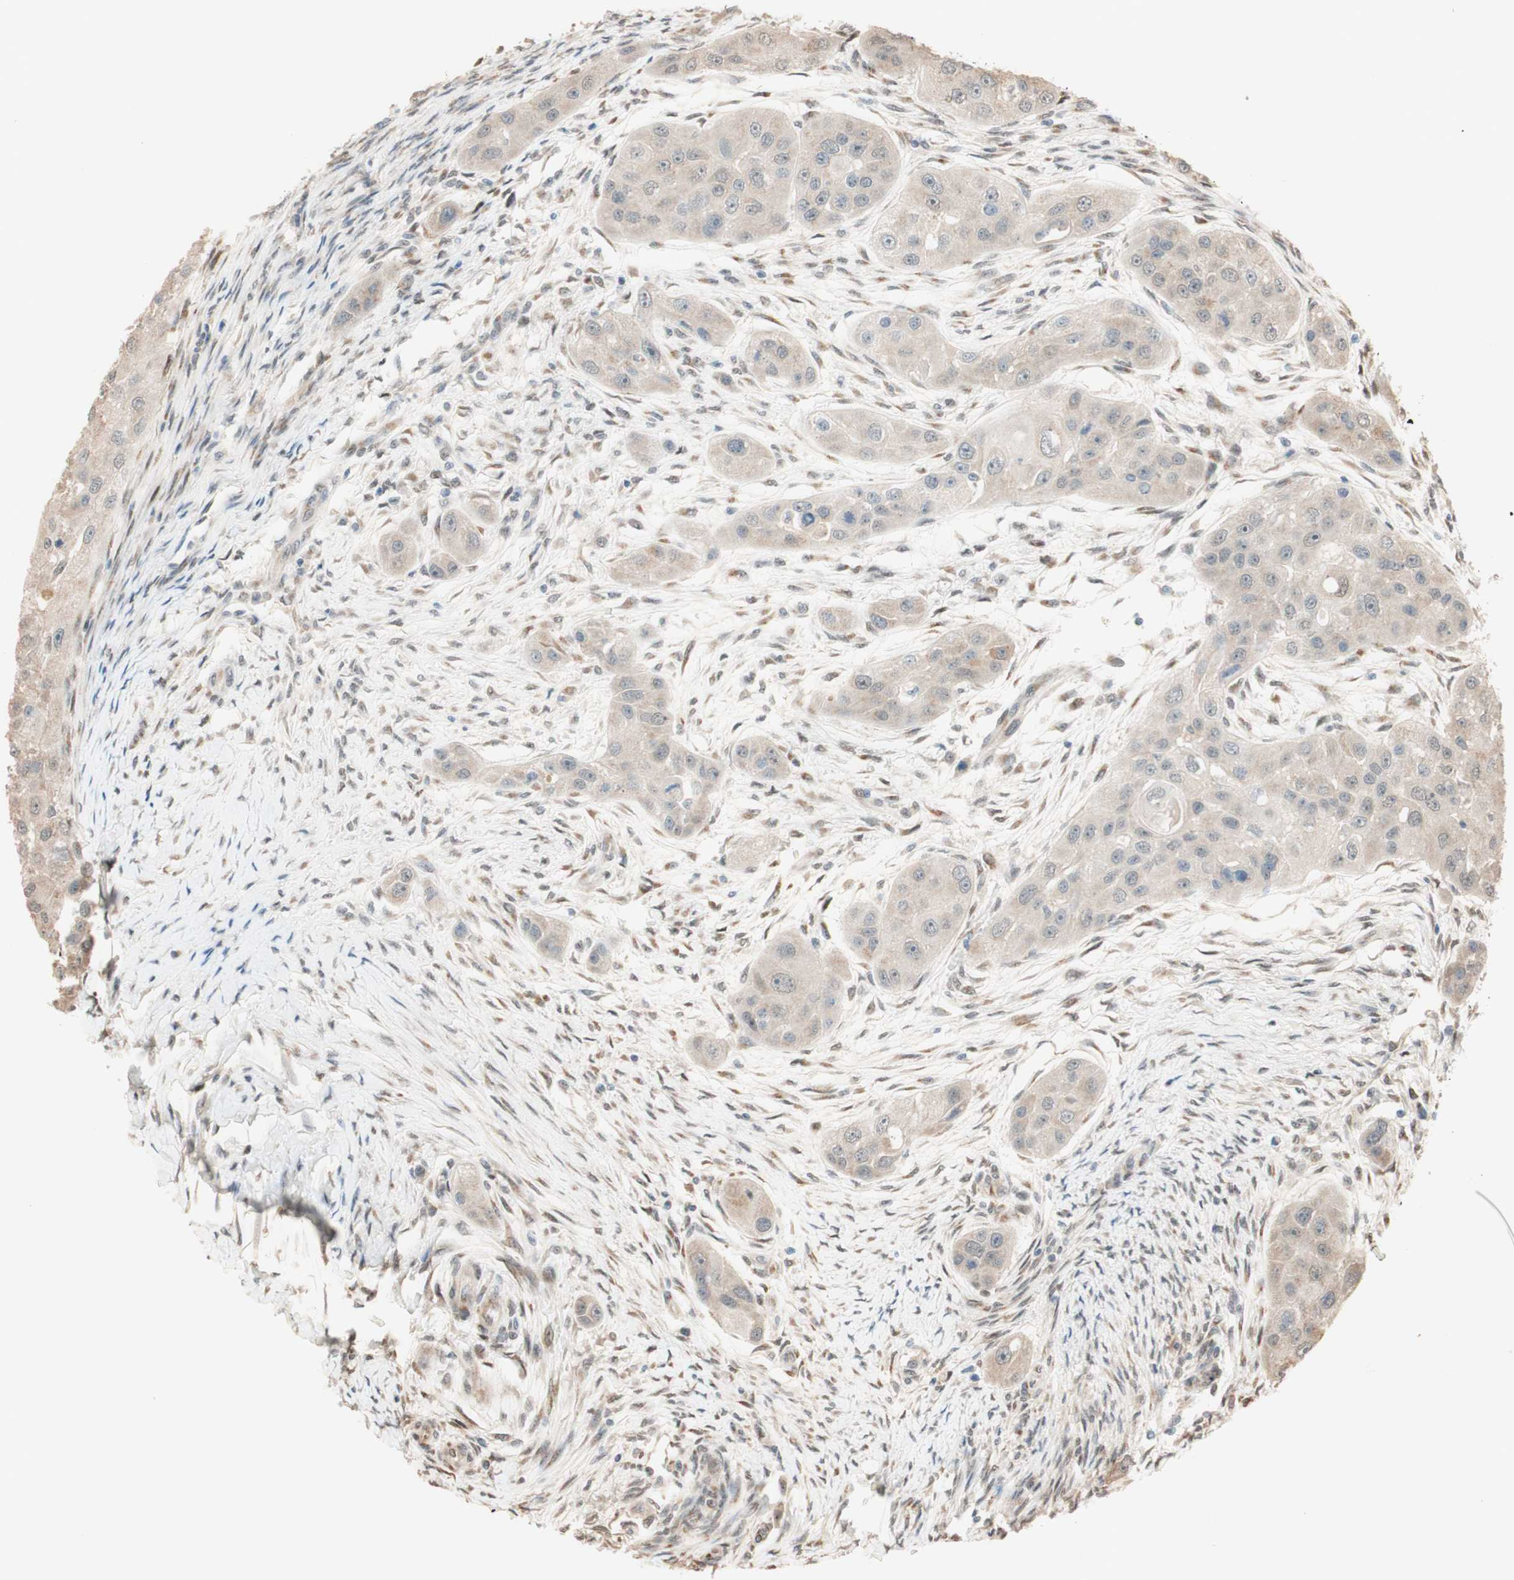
{"staining": {"intensity": "negative", "quantity": "none", "location": "none"}, "tissue": "head and neck cancer", "cell_type": "Tumor cells", "image_type": "cancer", "snomed": [{"axis": "morphology", "description": "Normal tissue, NOS"}, {"axis": "morphology", "description": "Squamous cell carcinoma, NOS"}, {"axis": "topography", "description": "Skeletal muscle"}, {"axis": "topography", "description": "Head-Neck"}], "caption": "Immunohistochemistry (IHC) micrograph of neoplastic tissue: head and neck squamous cell carcinoma stained with DAB reveals no significant protein expression in tumor cells.", "gene": "CCNC", "patient": {"sex": "male", "age": 51}}